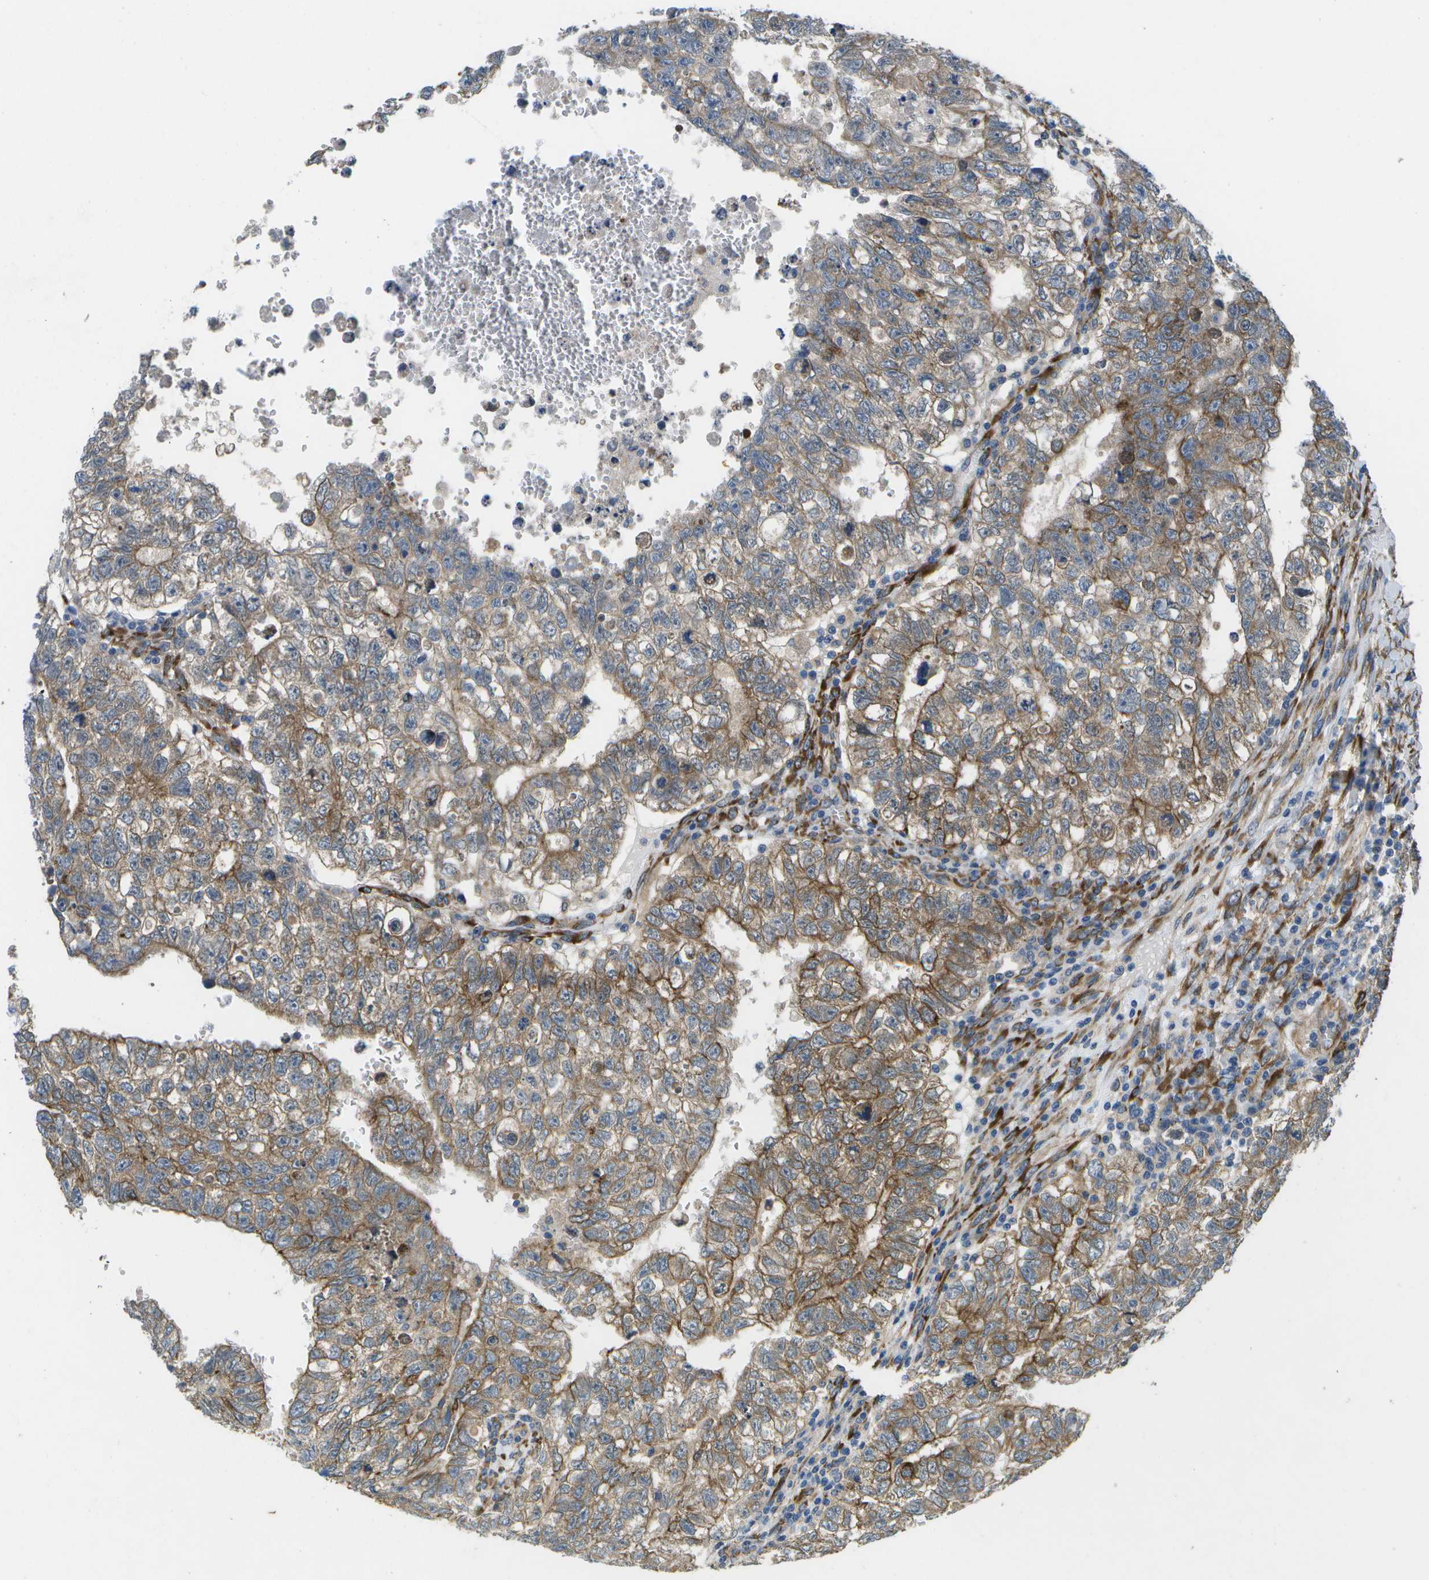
{"staining": {"intensity": "moderate", "quantity": ">75%", "location": "cytoplasmic/membranous"}, "tissue": "testis cancer", "cell_type": "Tumor cells", "image_type": "cancer", "snomed": [{"axis": "morphology", "description": "Seminoma, NOS"}, {"axis": "morphology", "description": "Carcinoma, Embryonal, NOS"}, {"axis": "topography", "description": "Testis"}], "caption": "A micrograph of embryonal carcinoma (testis) stained for a protein shows moderate cytoplasmic/membranous brown staining in tumor cells. (DAB = brown stain, brightfield microscopy at high magnification).", "gene": "P3H1", "patient": {"sex": "male", "age": 38}}